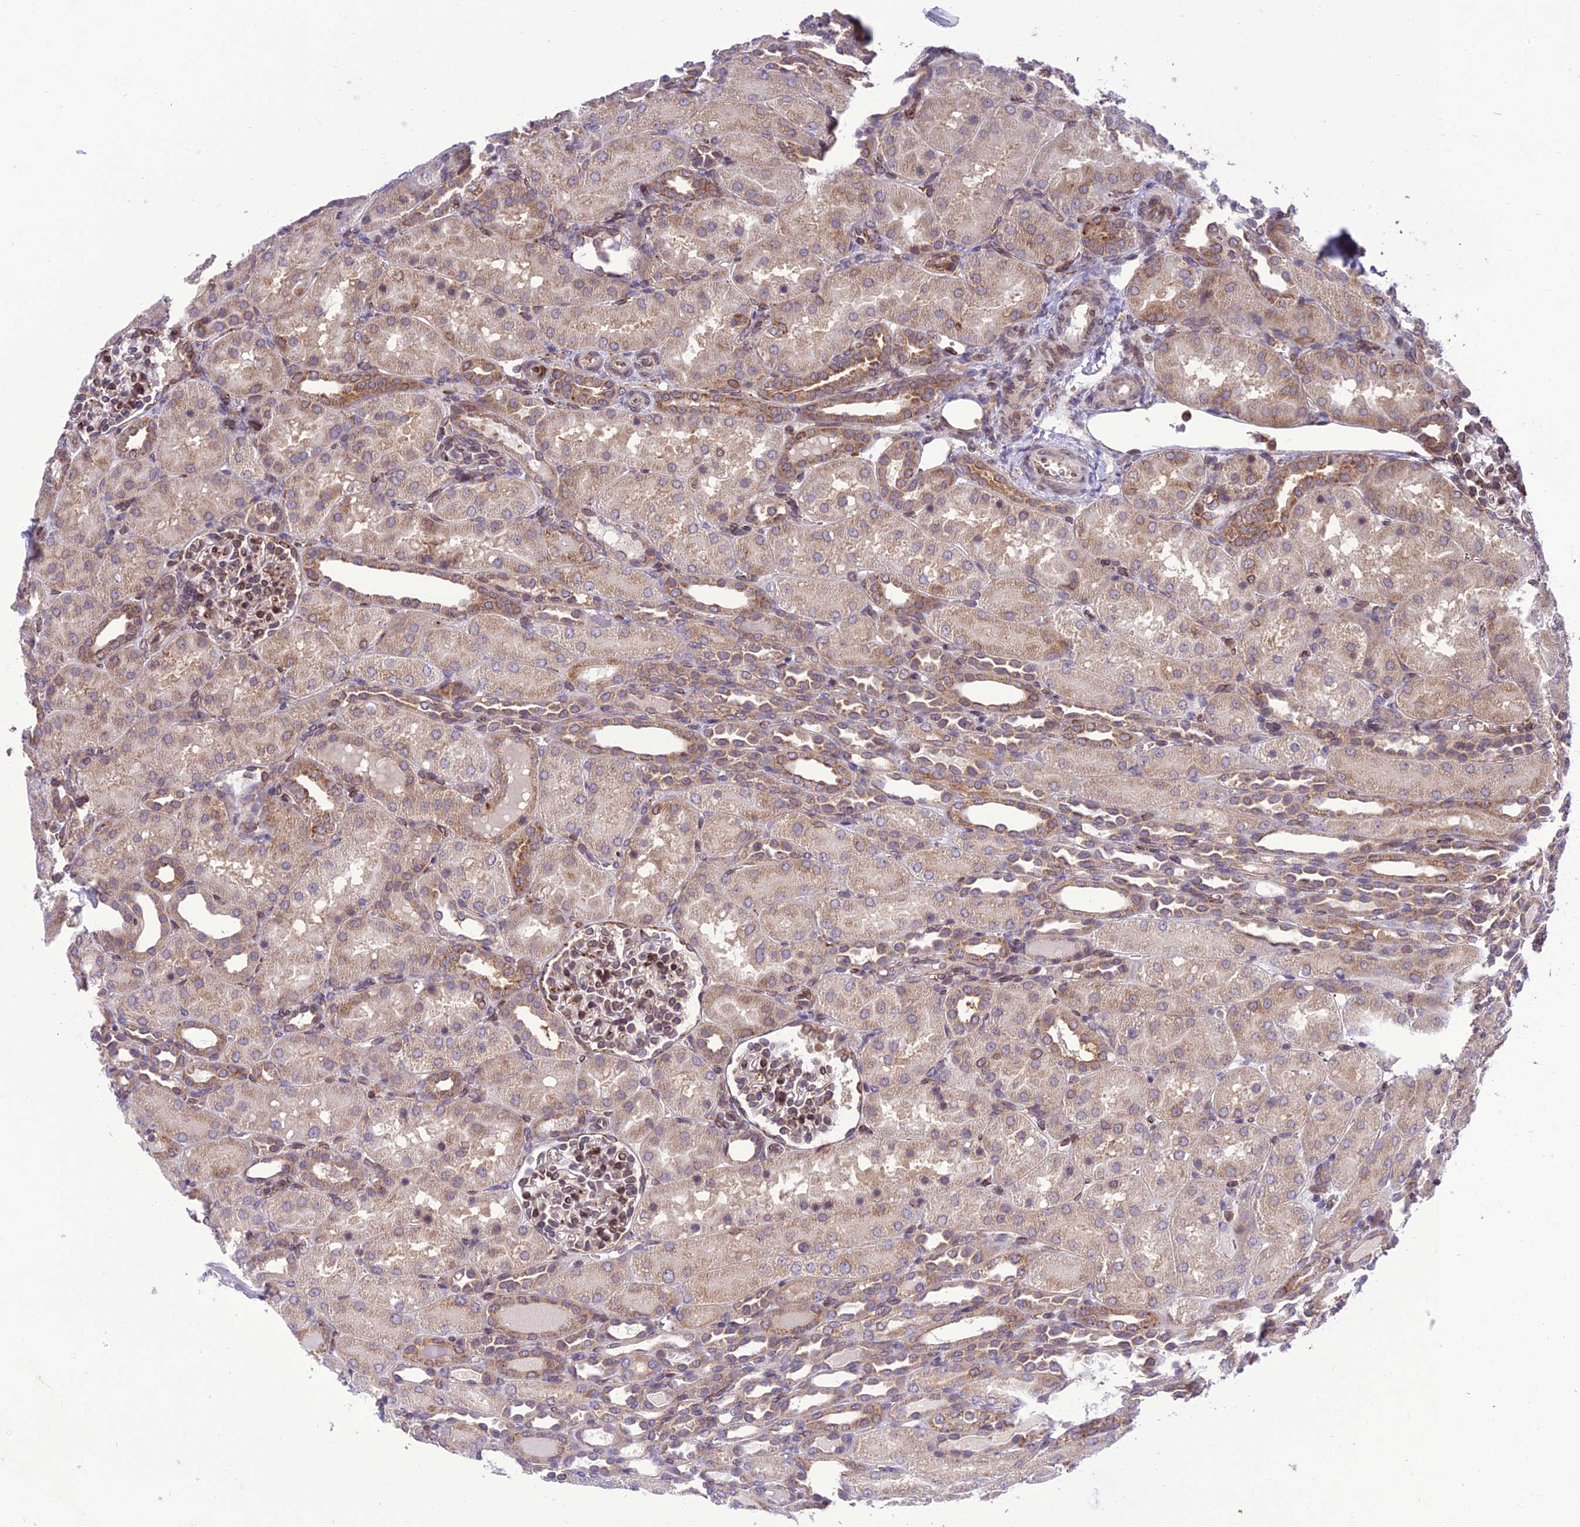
{"staining": {"intensity": "moderate", "quantity": "25%-75%", "location": "cytoplasmic/membranous"}, "tissue": "kidney", "cell_type": "Cells in glomeruli", "image_type": "normal", "snomed": [{"axis": "morphology", "description": "Normal tissue, NOS"}, {"axis": "topography", "description": "Kidney"}], "caption": "Benign kidney shows moderate cytoplasmic/membranous staining in approximately 25%-75% of cells in glomeruli.", "gene": "DHCR7", "patient": {"sex": "male", "age": 1}}